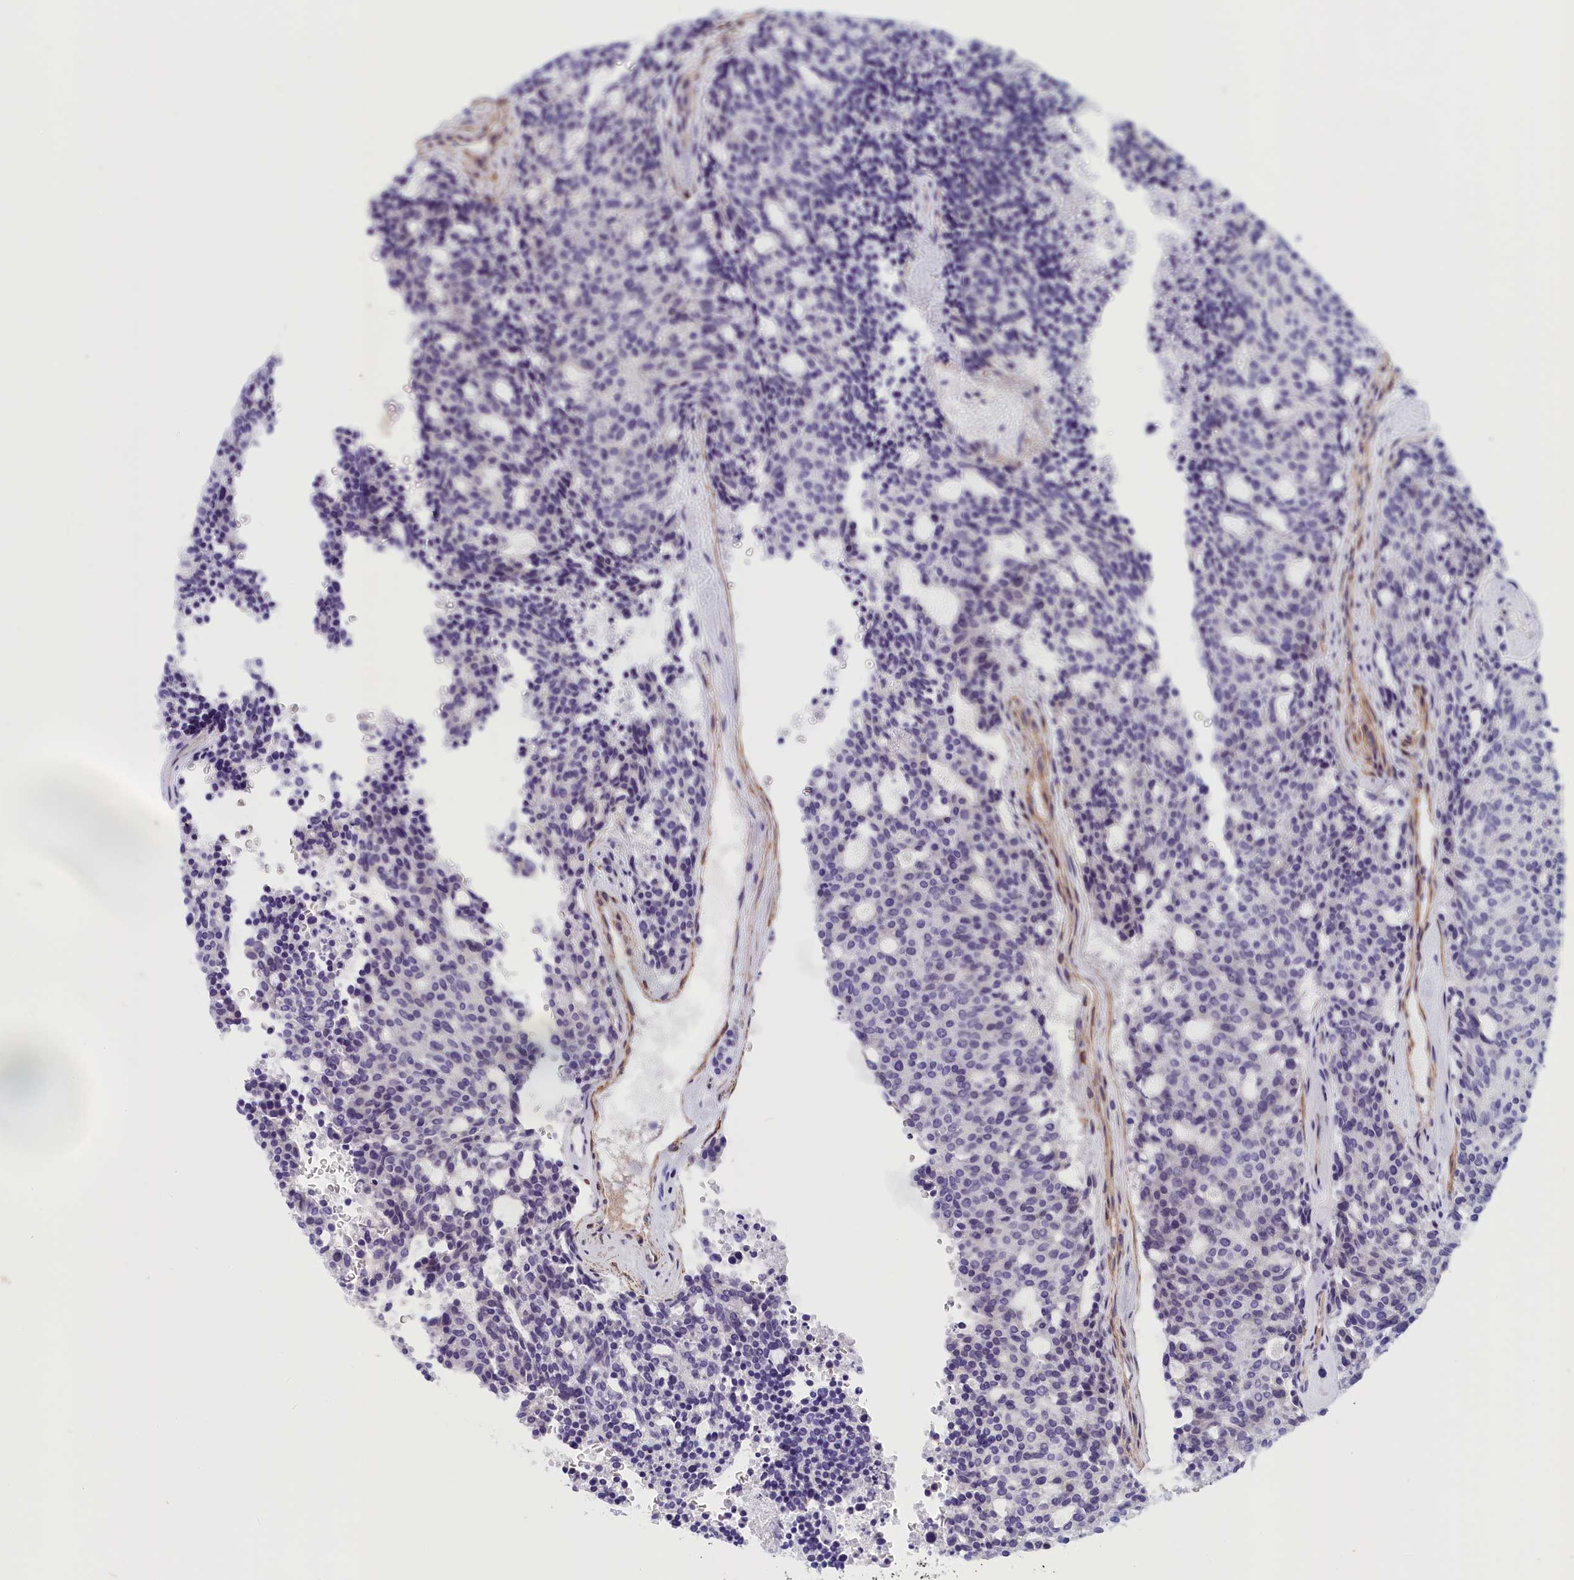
{"staining": {"intensity": "negative", "quantity": "none", "location": "none"}, "tissue": "carcinoid", "cell_type": "Tumor cells", "image_type": "cancer", "snomed": [{"axis": "morphology", "description": "Carcinoid, malignant, NOS"}, {"axis": "topography", "description": "Pancreas"}], "caption": "Micrograph shows no protein staining in tumor cells of carcinoid tissue.", "gene": "BCL2L13", "patient": {"sex": "female", "age": 54}}